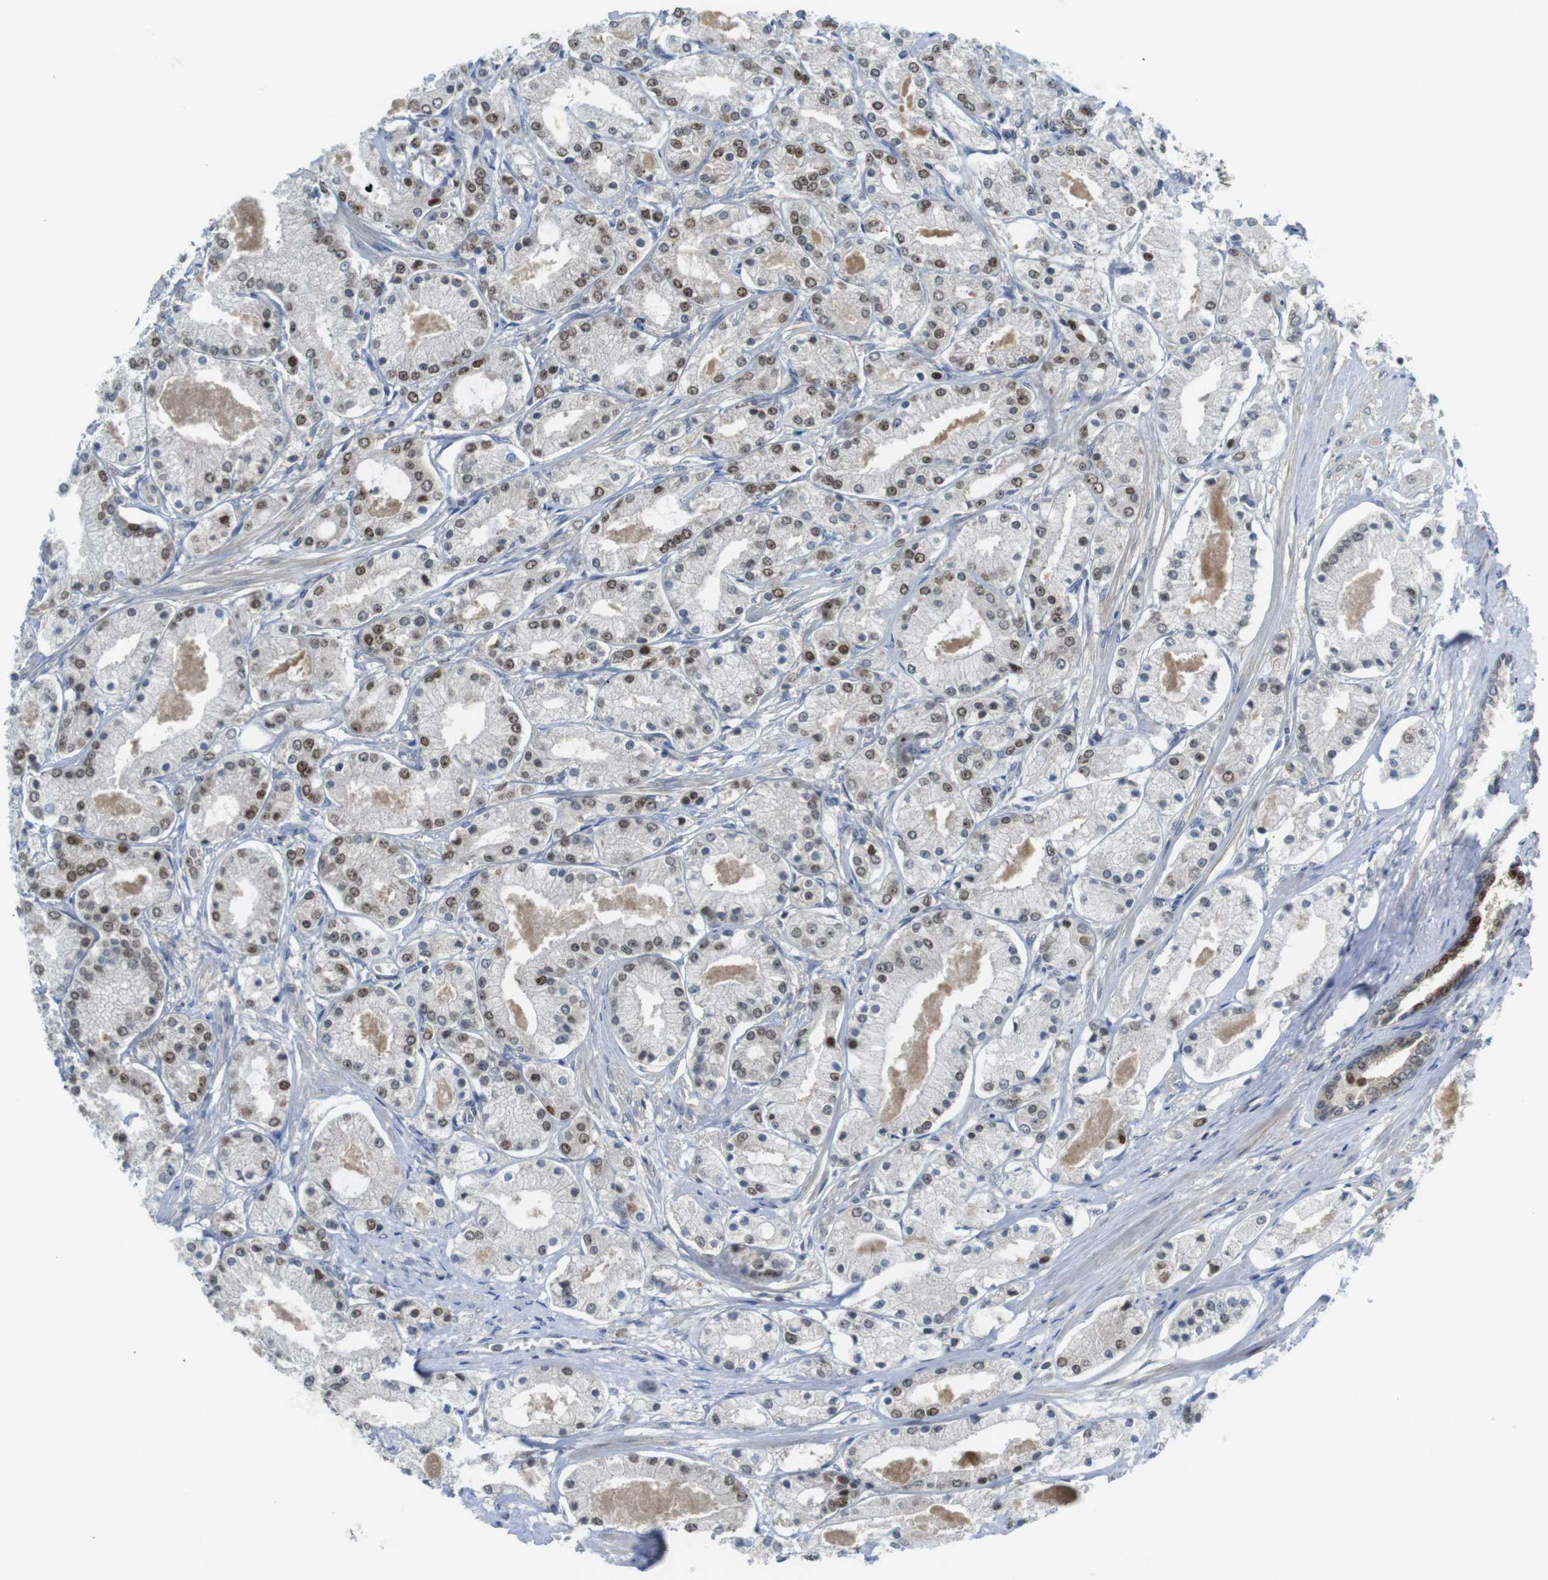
{"staining": {"intensity": "strong", "quantity": "<25%", "location": "nuclear"}, "tissue": "prostate cancer", "cell_type": "Tumor cells", "image_type": "cancer", "snomed": [{"axis": "morphology", "description": "Adenocarcinoma, High grade"}, {"axis": "topography", "description": "Prostate"}], "caption": "Immunohistochemical staining of human prostate cancer (adenocarcinoma (high-grade)) shows strong nuclear protein positivity in approximately <25% of tumor cells.", "gene": "RCC1", "patient": {"sex": "male", "age": 66}}